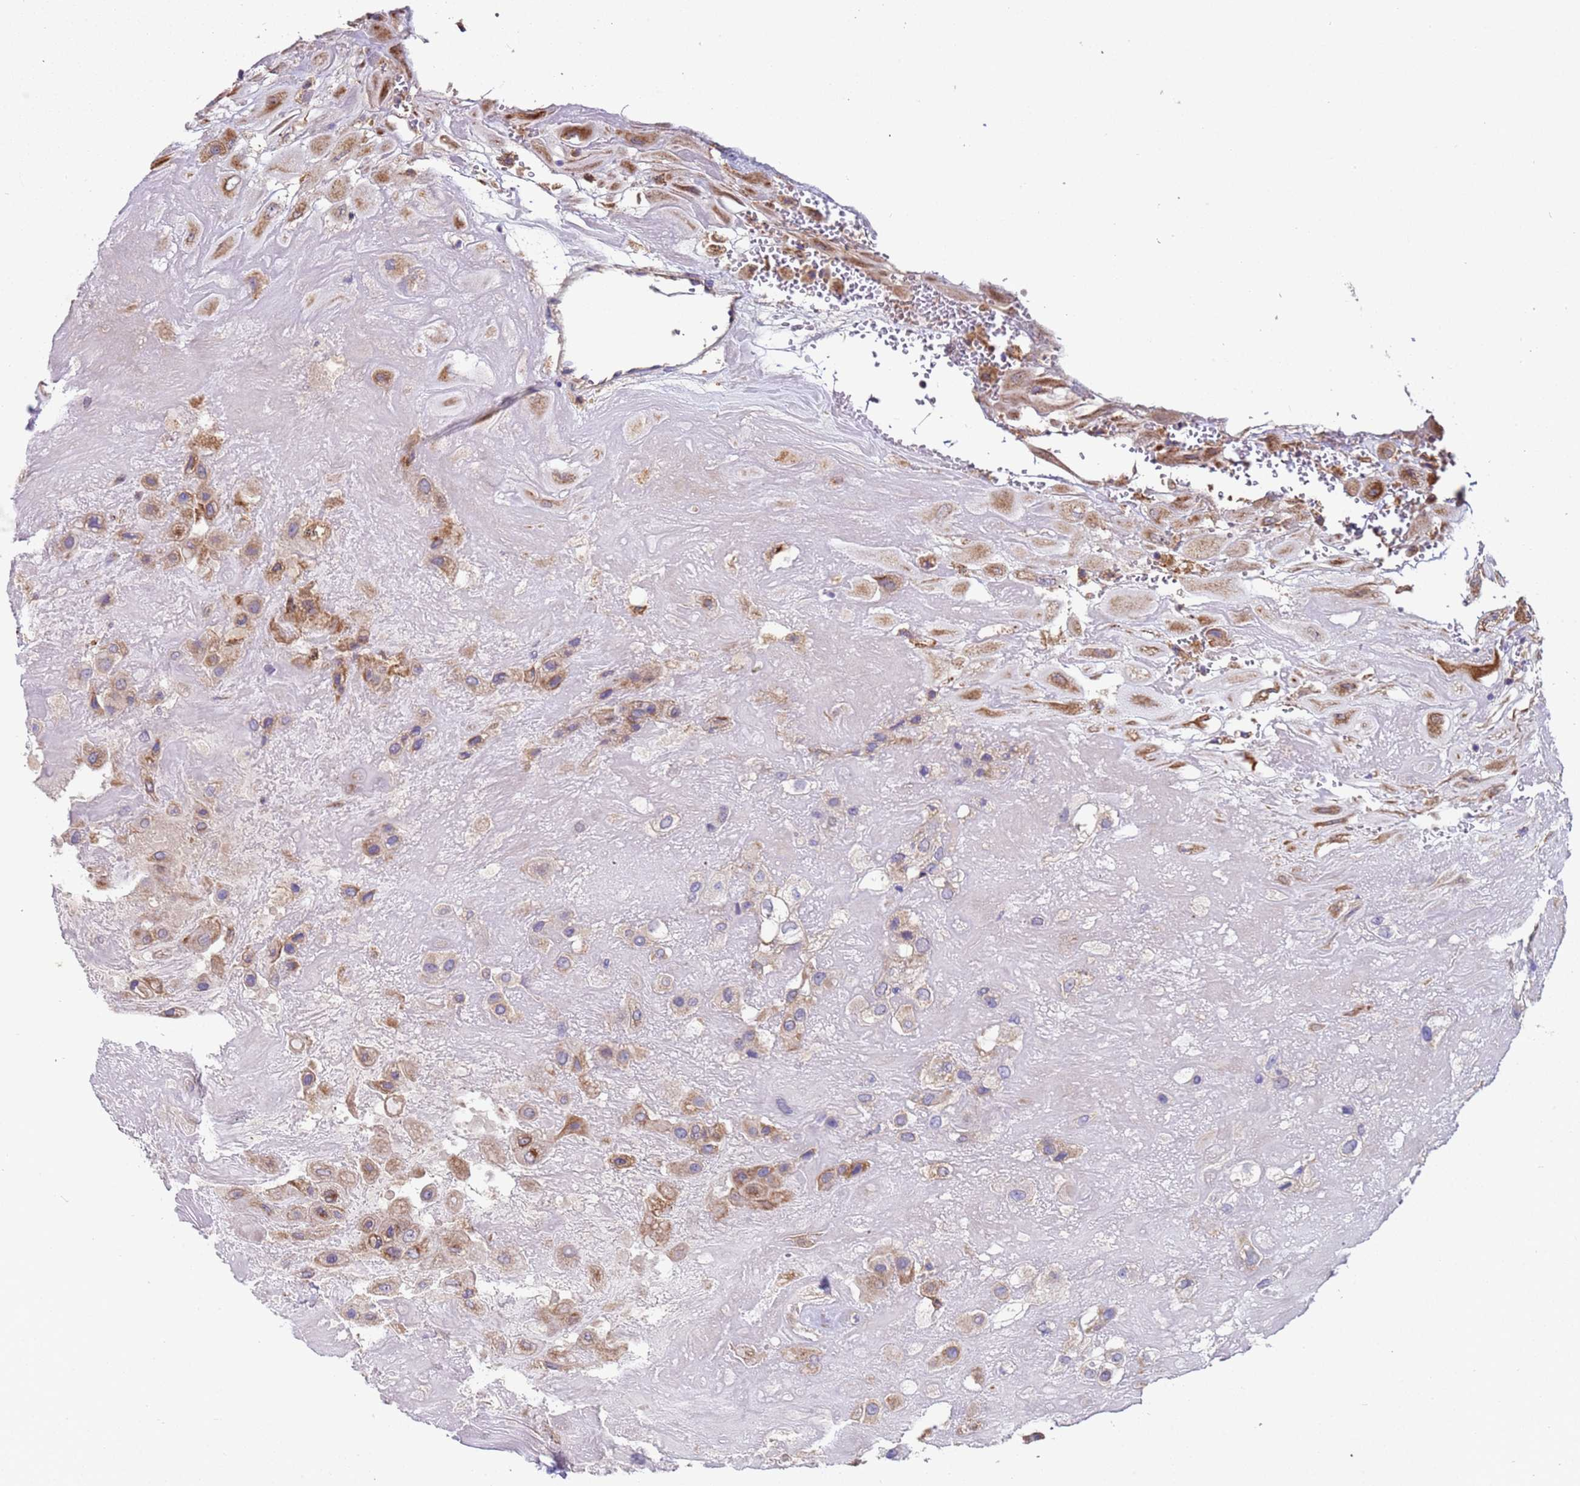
{"staining": {"intensity": "moderate", "quantity": "25%-75%", "location": "cytoplasmic/membranous"}, "tissue": "placenta", "cell_type": "Decidual cells", "image_type": "normal", "snomed": [{"axis": "morphology", "description": "Normal tissue, NOS"}, {"axis": "topography", "description": "Placenta"}], "caption": "A brown stain labels moderate cytoplasmic/membranous positivity of a protein in decidual cells of benign human placenta.", "gene": "TMEM126A", "patient": {"sex": "female", "age": 32}}